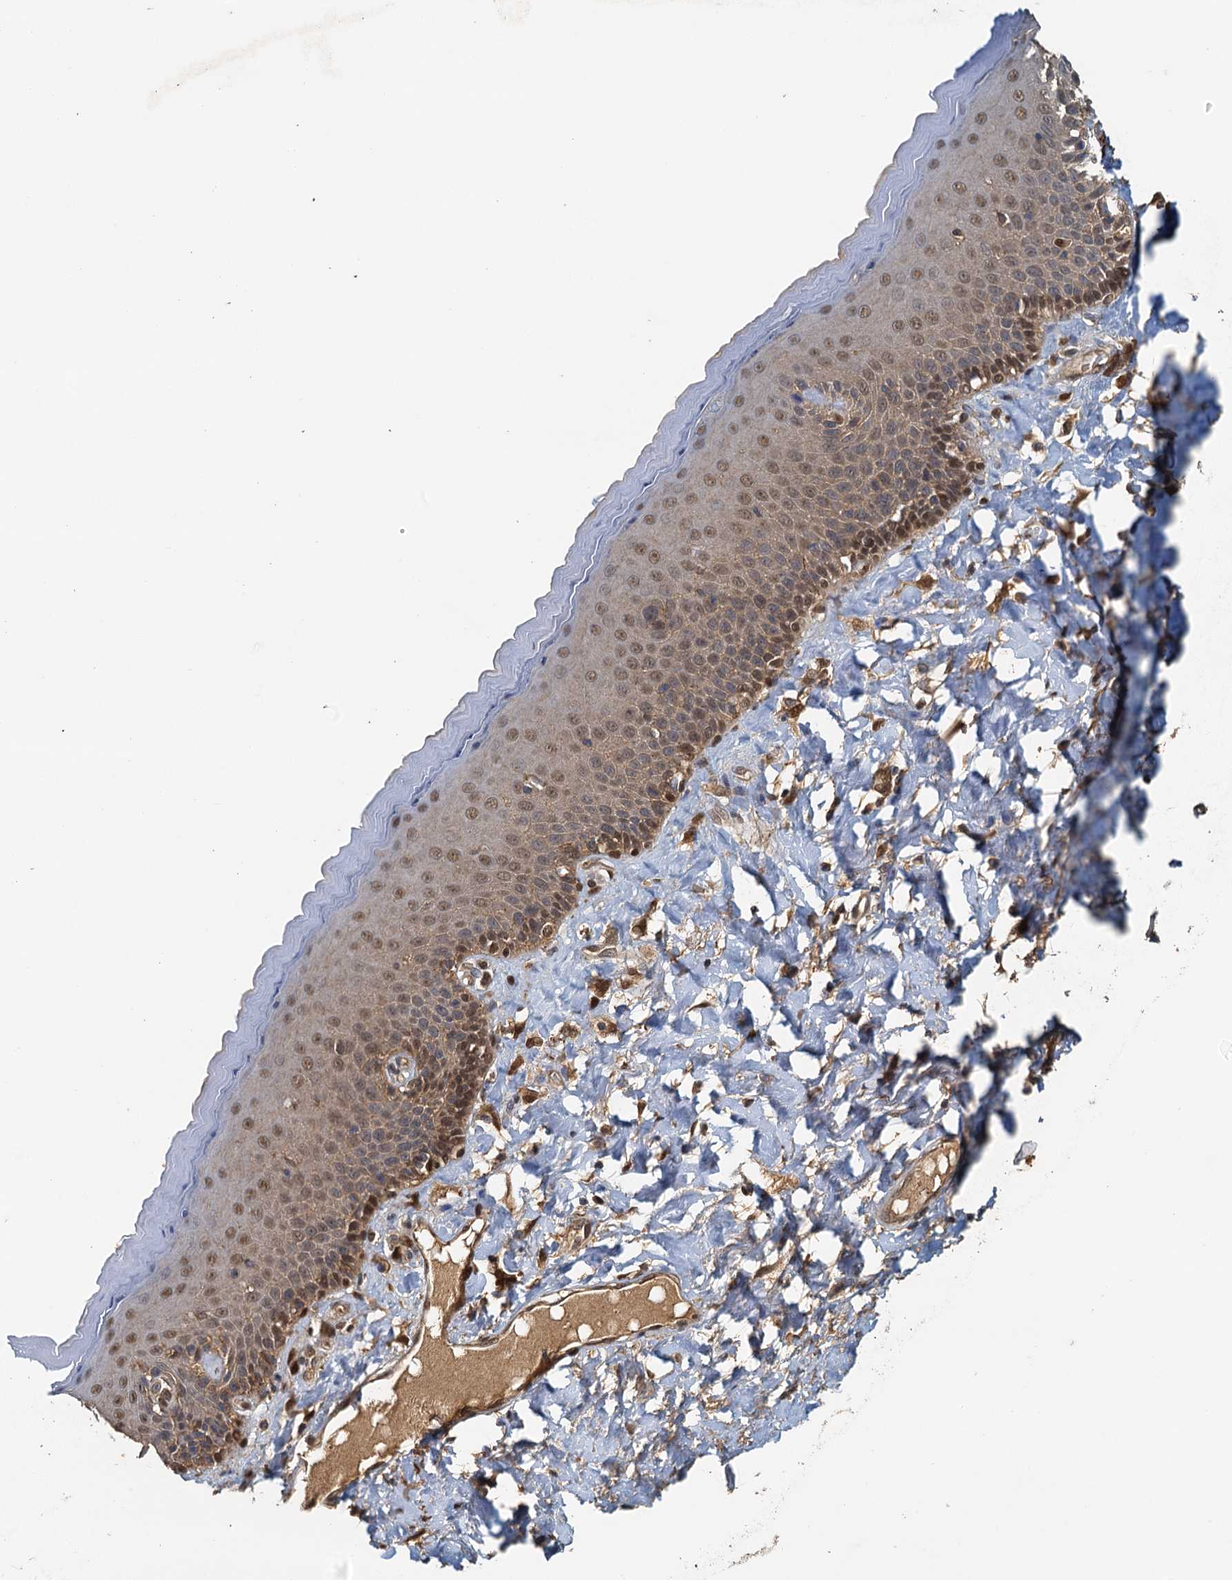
{"staining": {"intensity": "moderate", "quantity": "25%-75%", "location": "cytoplasmic/membranous,nuclear"}, "tissue": "skin", "cell_type": "Epidermal cells", "image_type": "normal", "snomed": [{"axis": "morphology", "description": "Normal tissue, NOS"}, {"axis": "topography", "description": "Anal"}], "caption": "The photomicrograph demonstrates staining of benign skin, revealing moderate cytoplasmic/membranous,nuclear protein positivity (brown color) within epidermal cells.", "gene": "UBL7", "patient": {"sex": "male", "age": 69}}